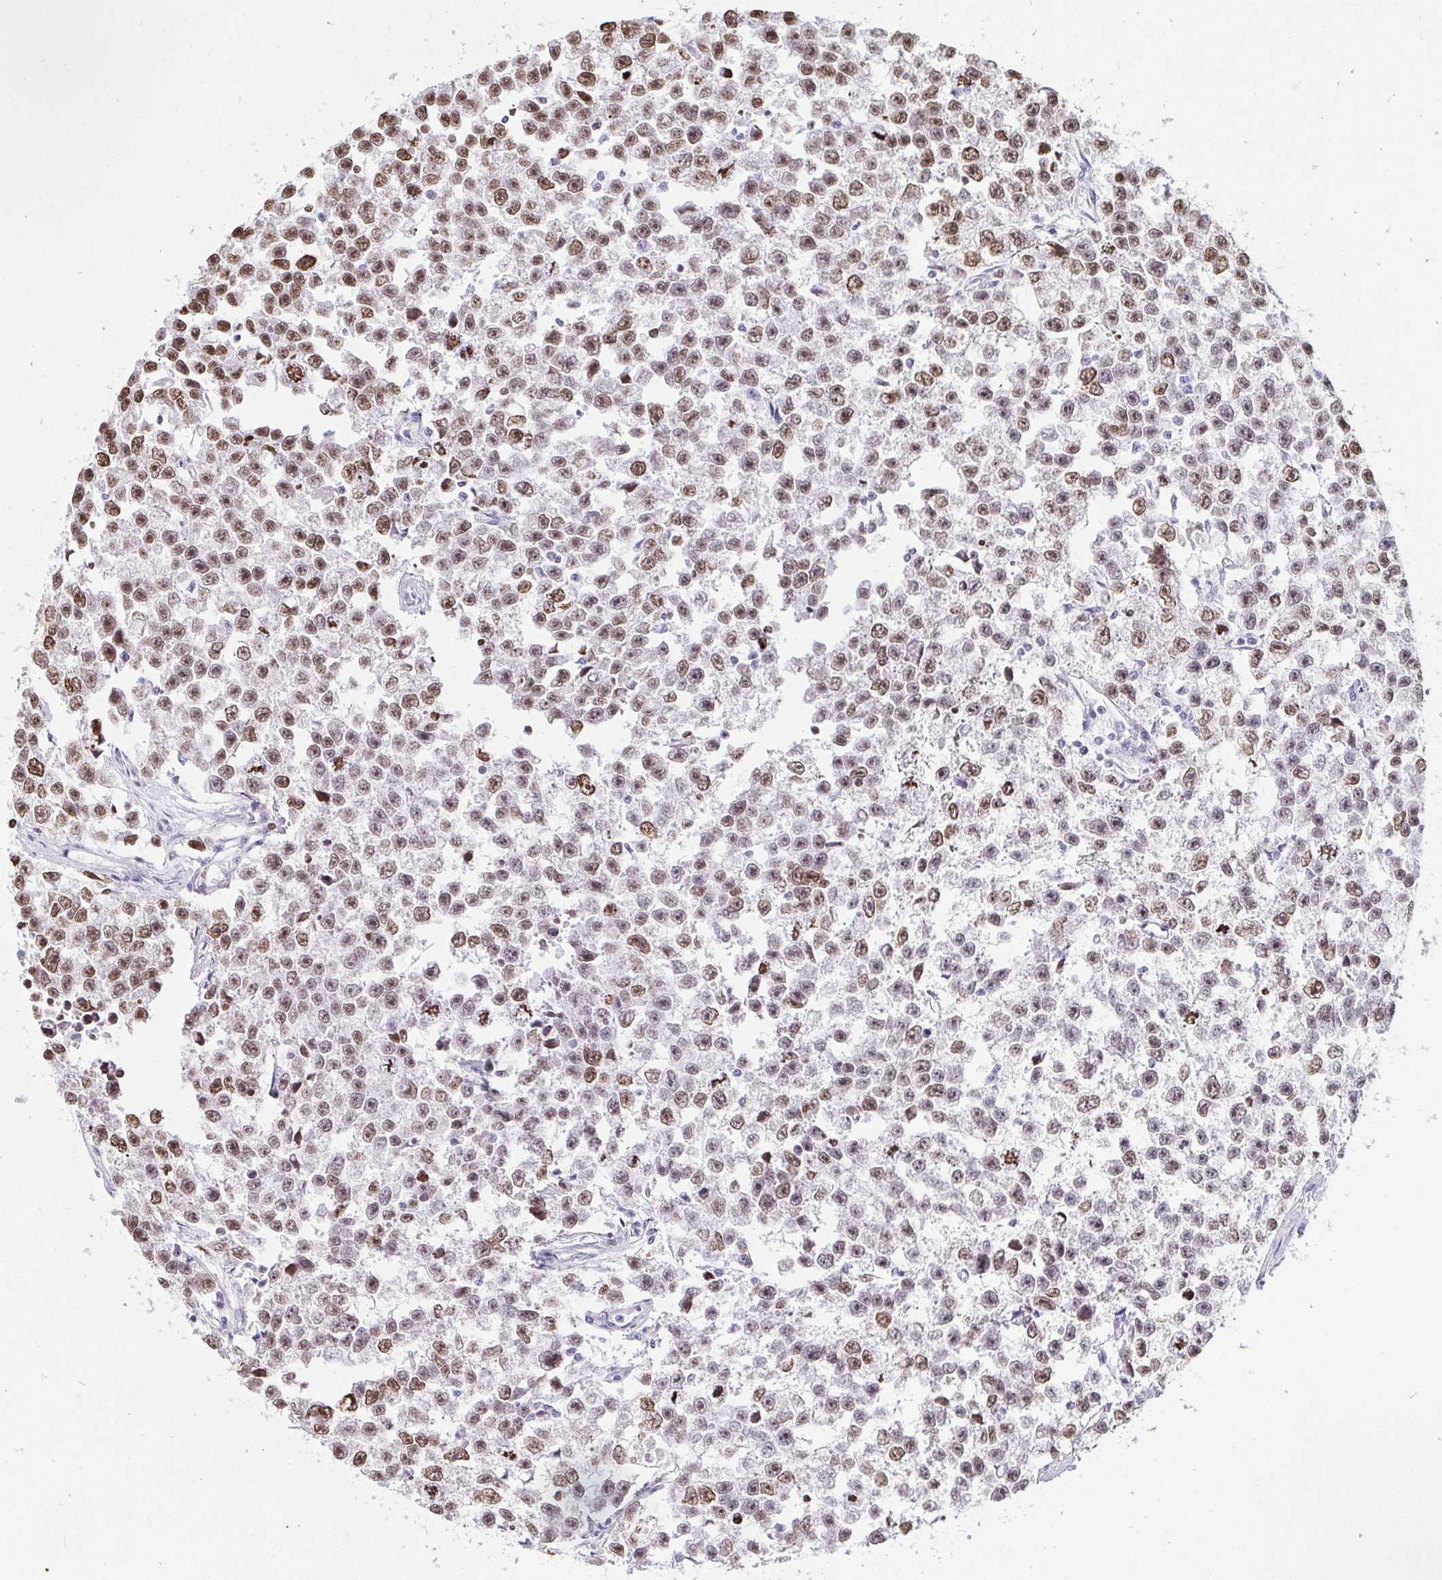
{"staining": {"intensity": "moderate", "quantity": ">75%", "location": "nuclear"}, "tissue": "testis cancer", "cell_type": "Tumor cells", "image_type": "cancer", "snomed": [{"axis": "morphology", "description": "Seminoma, NOS"}, {"axis": "topography", "description": "Testis"}], "caption": "Testis seminoma stained for a protein (brown) displays moderate nuclear positive expression in about >75% of tumor cells.", "gene": "CAPSL", "patient": {"sex": "male", "age": 26}}